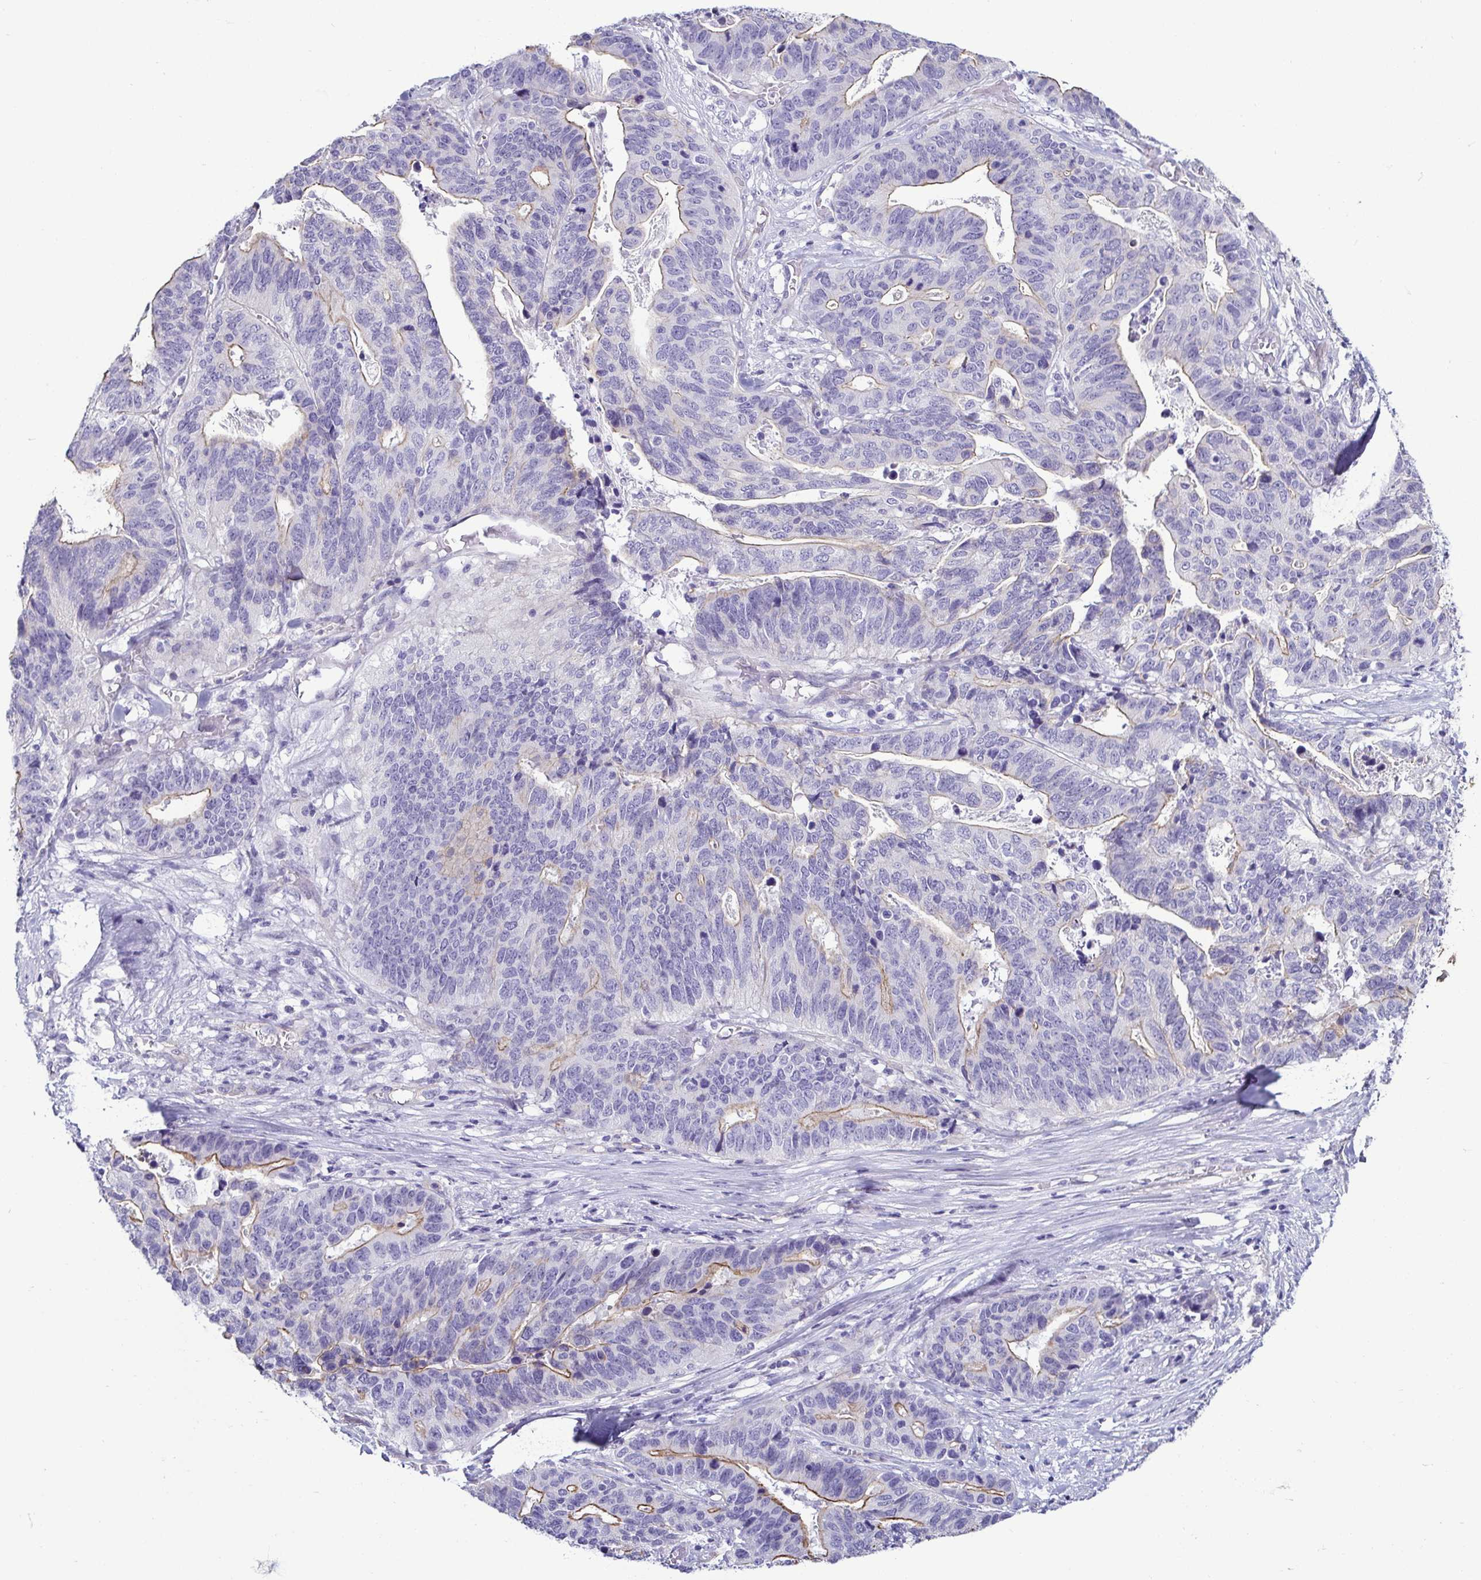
{"staining": {"intensity": "weak", "quantity": "<25%", "location": "cytoplasmic/membranous"}, "tissue": "stomach cancer", "cell_type": "Tumor cells", "image_type": "cancer", "snomed": [{"axis": "morphology", "description": "Adenocarcinoma, NOS"}, {"axis": "topography", "description": "Stomach, upper"}], "caption": "Photomicrograph shows no protein expression in tumor cells of stomach adenocarcinoma tissue. Nuclei are stained in blue.", "gene": "CASP14", "patient": {"sex": "female", "age": 67}}